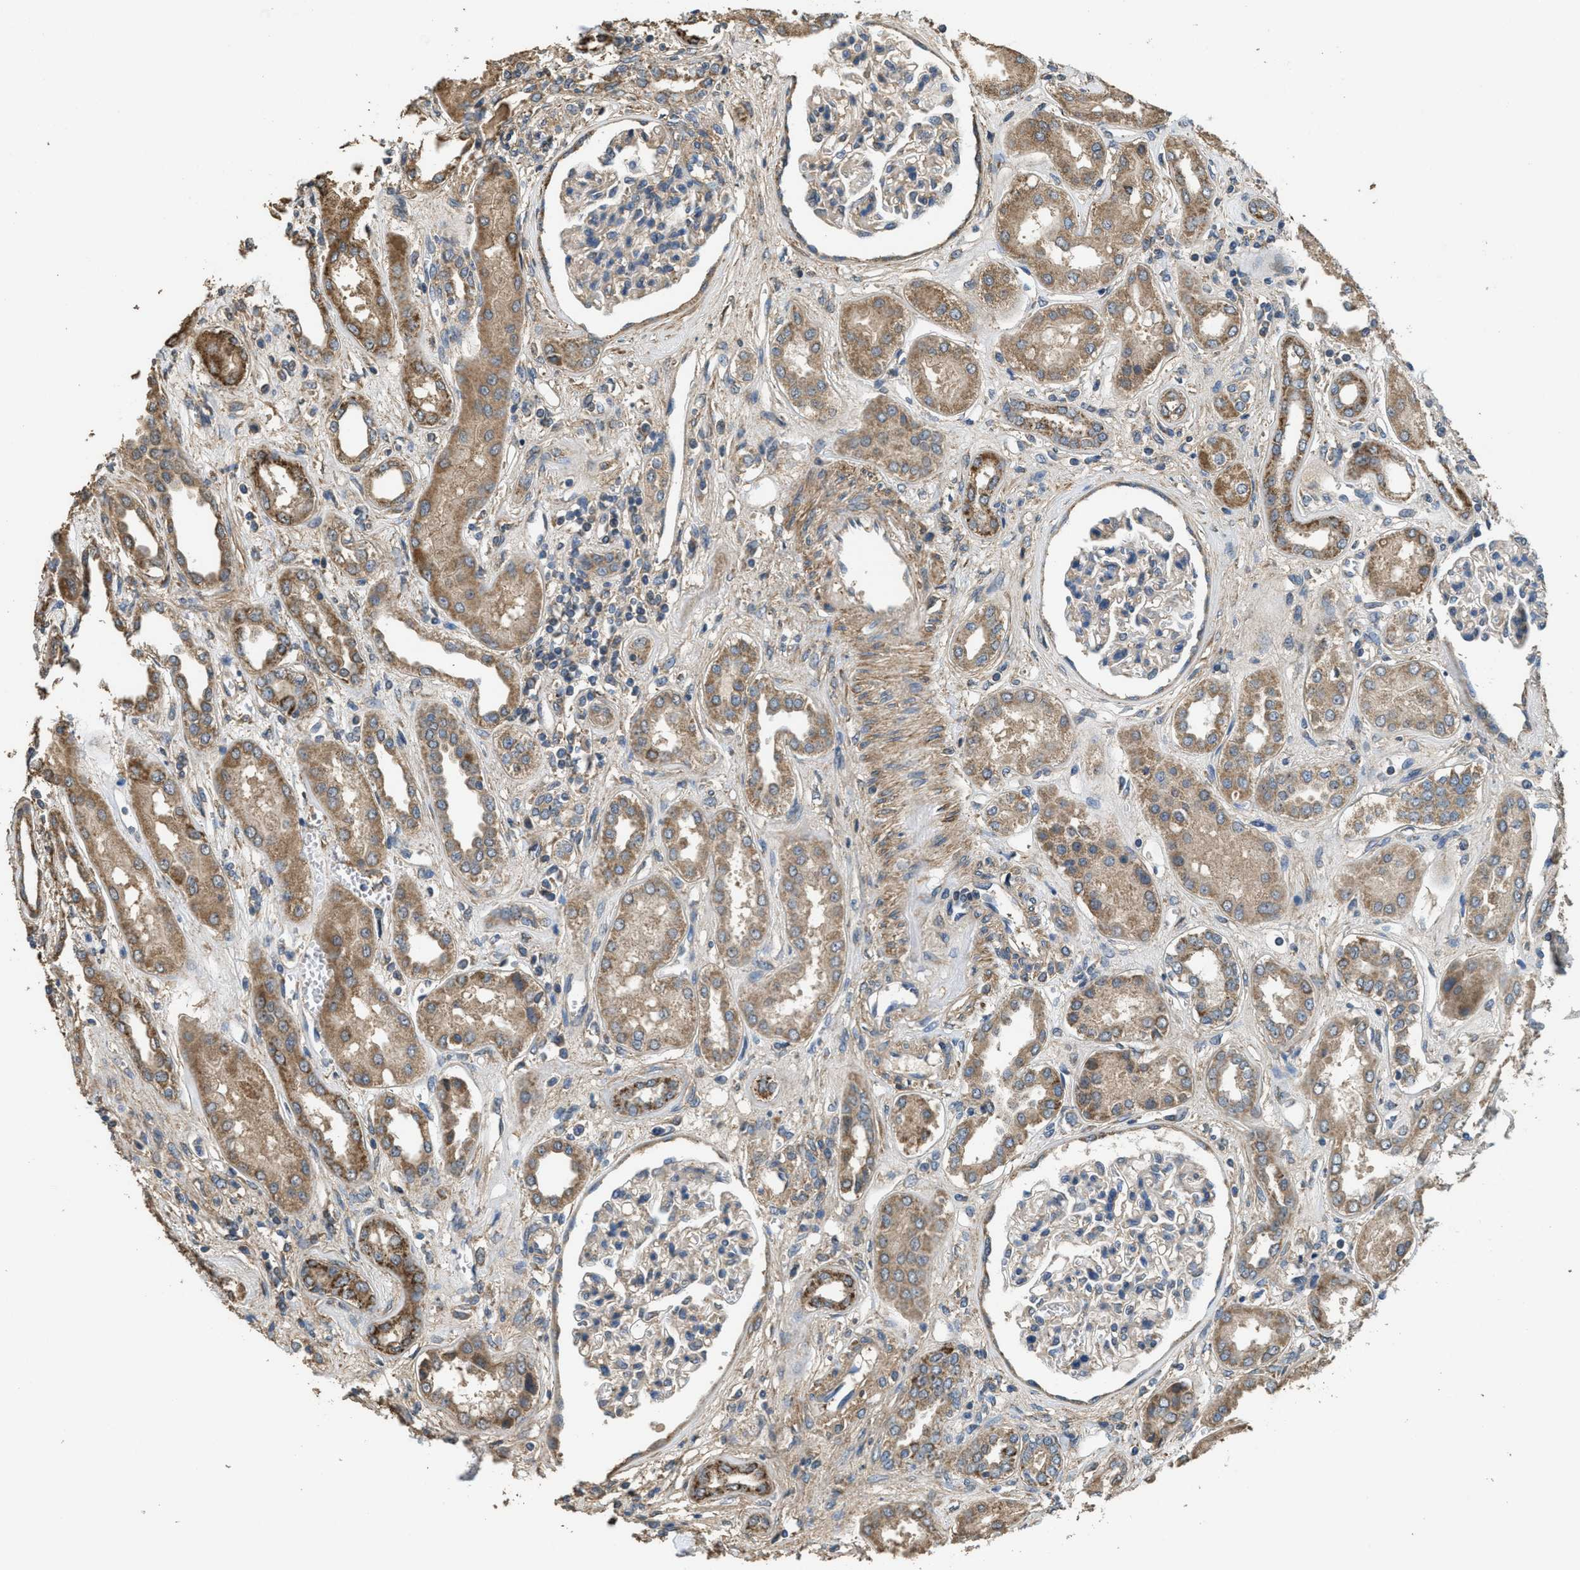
{"staining": {"intensity": "weak", "quantity": "25%-75%", "location": "cytoplasmic/membranous"}, "tissue": "kidney", "cell_type": "Cells in glomeruli", "image_type": "normal", "snomed": [{"axis": "morphology", "description": "Normal tissue, NOS"}, {"axis": "topography", "description": "Kidney"}], "caption": "Immunohistochemistry (IHC) staining of benign kidney, which exhibits low levels of weak cytoplasmic/membranous positivity in approximately 25%-75% of cells in glomeruli indicating weak cytoplasmic/membranous protein staining. The staining was performed using DAB (brown) for protein detection and nuclei were counterstained in hematoxylin (blue).", "gene": "THBS2", "patient": {"sex": "male", "age": 59}}